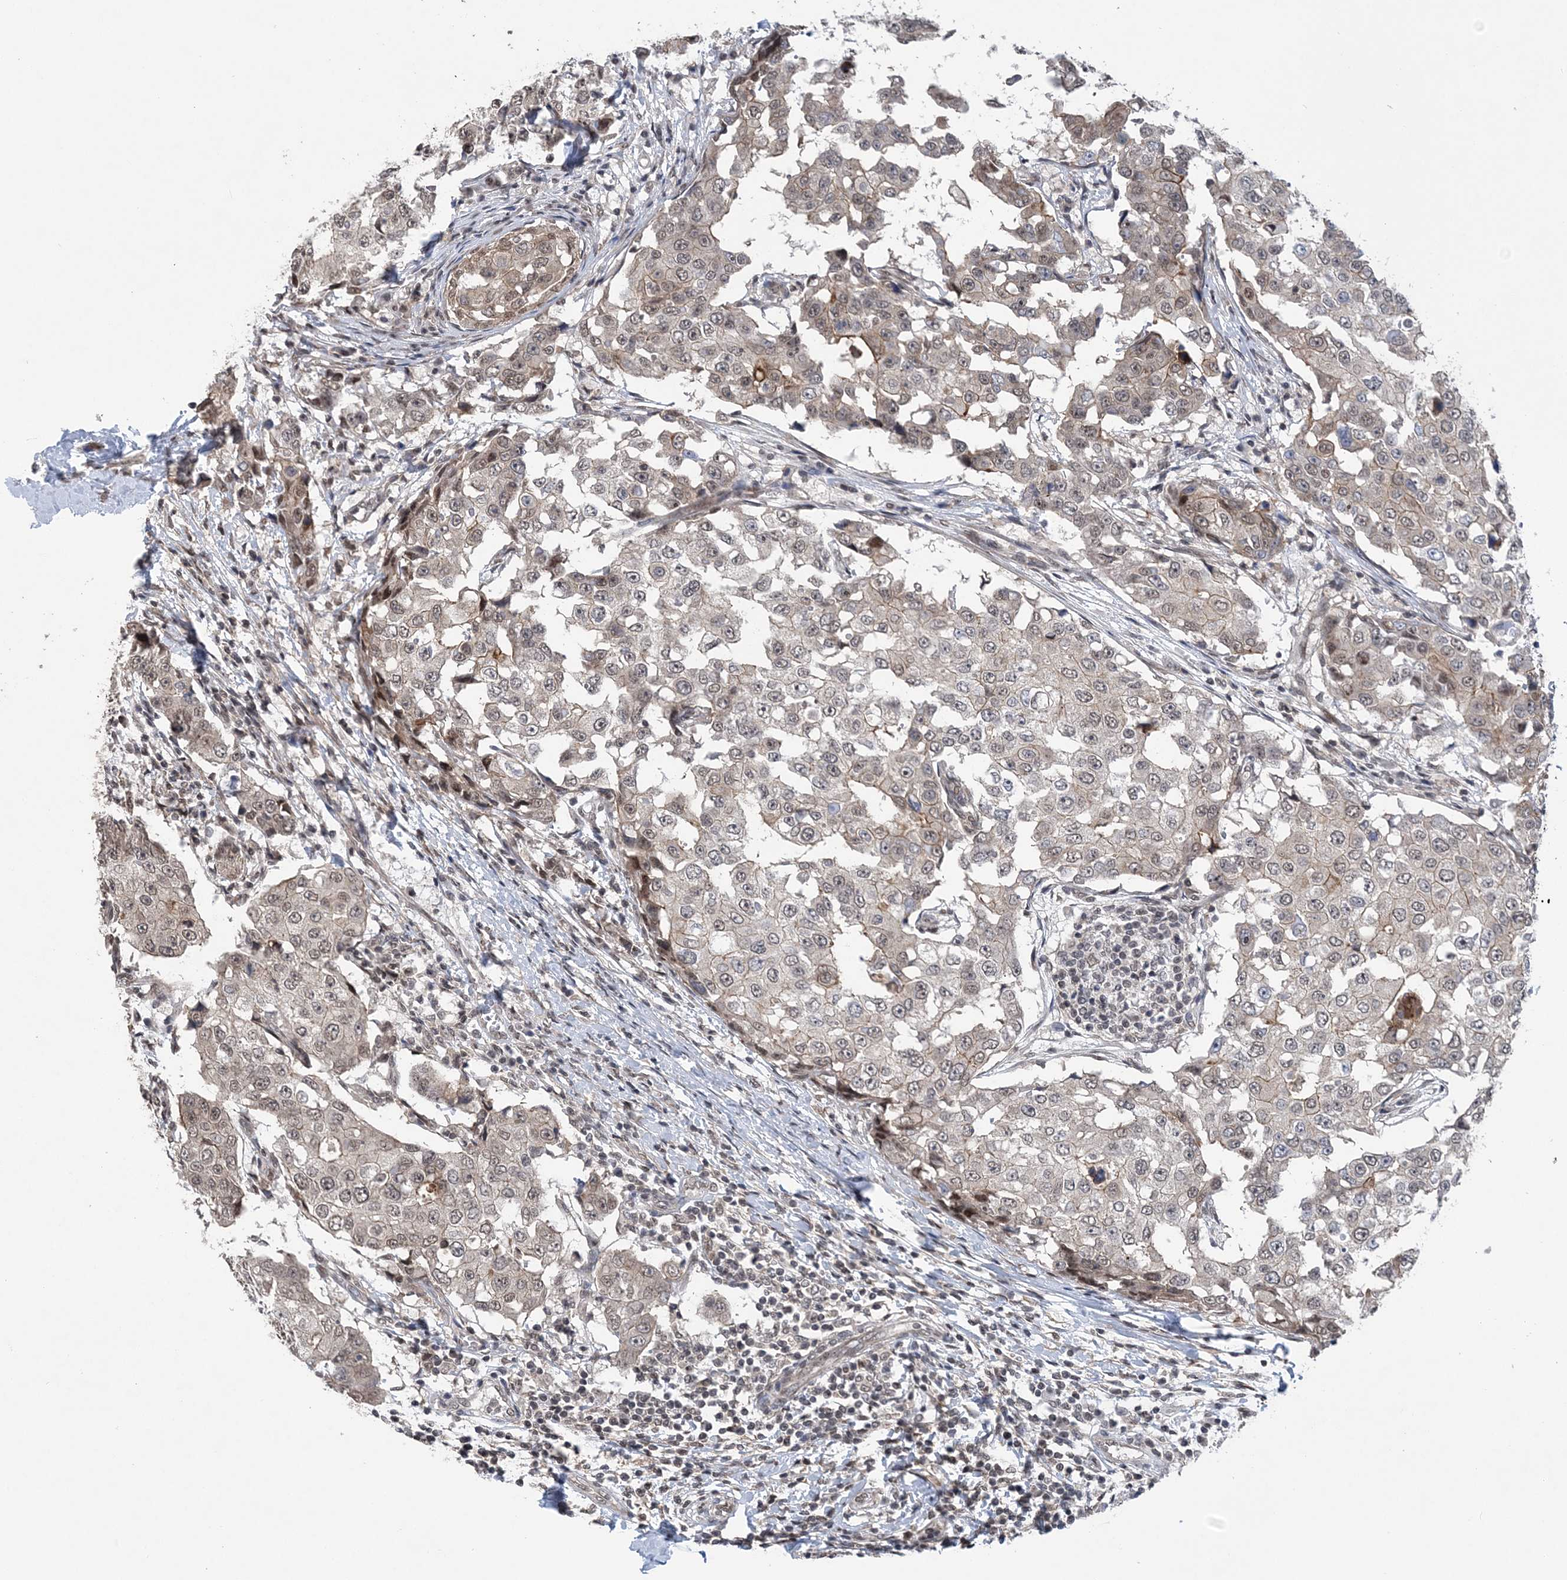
{"staining": {"intensity": "weak", "quantity": ">75%", "location": "cytoplasmic/membranous,nuclear"}, "tissue": "breast cancer", "cell_type": "Tumor cells", "image_type": "cancer", "snomed": [{"axis": "morphology", "description": "Duct carcinoma"}, {"axis": "topography", "description": "Breast"}], "caption": "Protein expression analysis of human breast cancer (intraductal carcinoma) reveals weak cytoplasmic/membranous and nuclear staining in about >75% of tumor cells.", "gene": "CCDC152", "patient": {"sex": "female", "age": 27}}